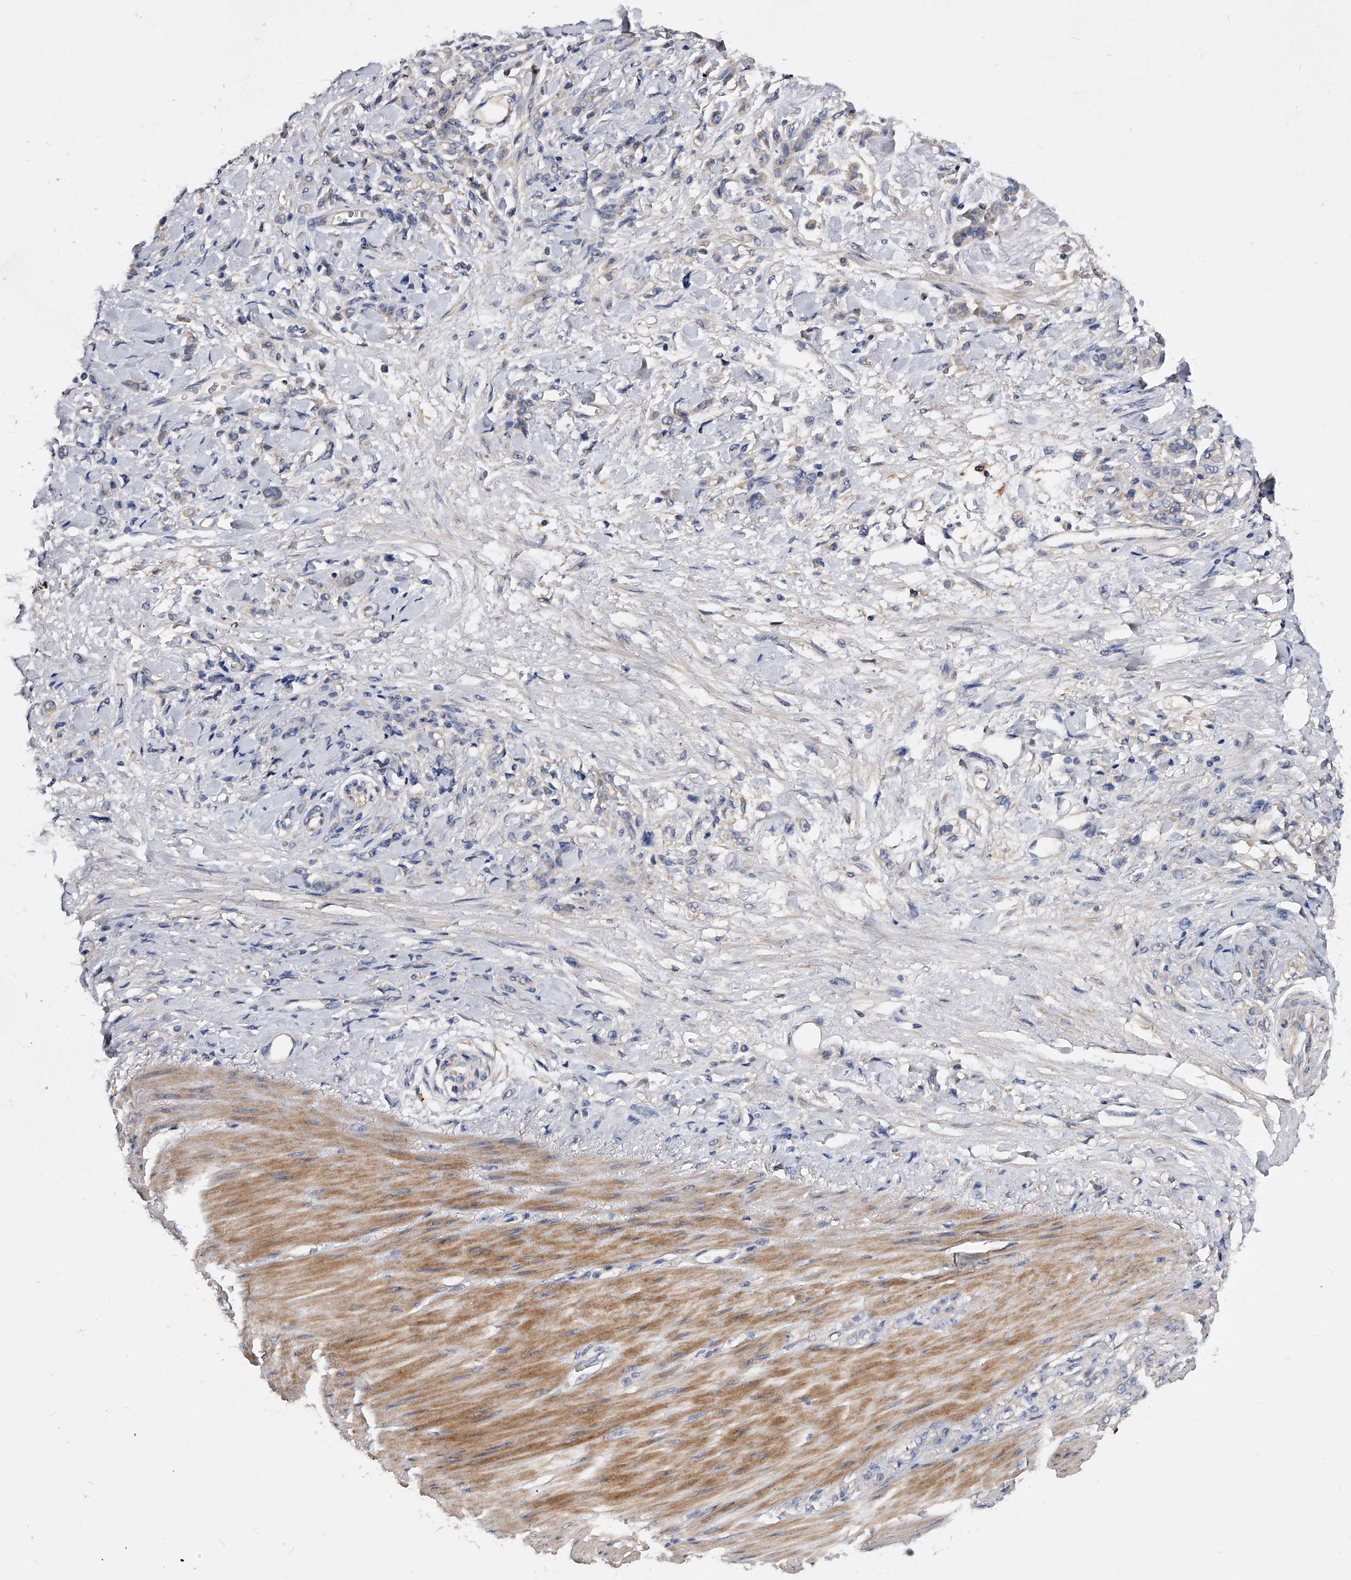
{"staining": {"intensity": "negative", "quantity": "none", "location": "none"}, "tissue": "stomach cancer", "cell_type": "Tumor cells", "image_type": "cancer", "snomed": [{"axis": "morphology", "description": "Normal tissue, NOS"}, {"axis": "morphology", "description": "Adenocarcinoma, NOS"}, {"axis": "topography", "description": "Stomach"}], "caption": "The immunohistochemistry (IHC) histopathology image has no significant expression in tumor cells of stomach cancer (adenocarcinoma) tissue.", "gene": "ARL4C", "patient": {"sex": "male", "age": 82}}